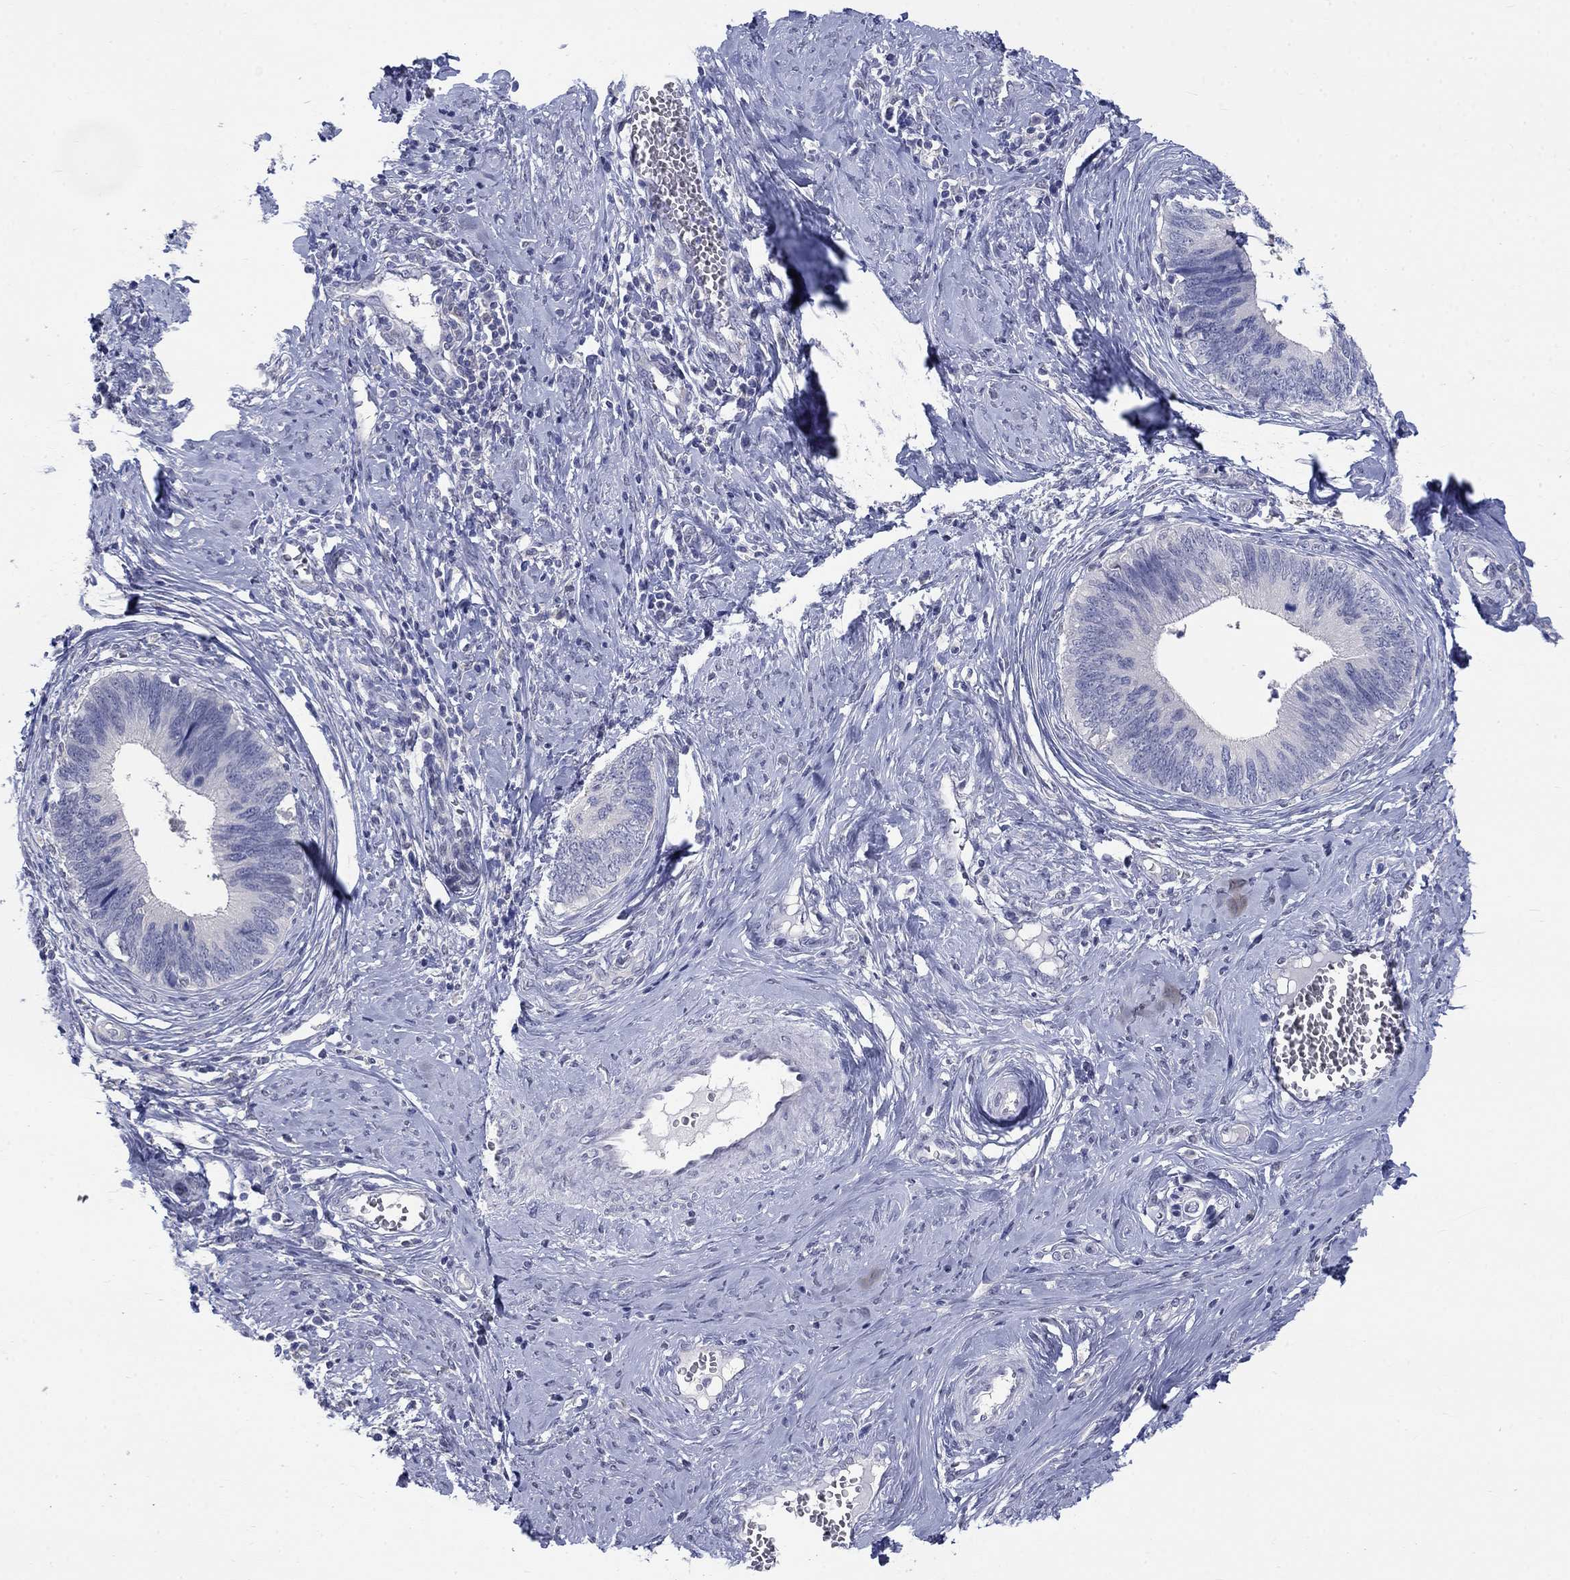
{"staining": {"intensity": "negative", "quantity": "none", "location": "none"}, "tissue": "cervical cancer", "cell_type": "Tumor cells", "image_type": "cancer", "snomed": [{"axis": "morphology", "description": "Adenocarcinoma, NOS"}, {"axis": "topography", "description": "Cervix"}], "caption": "Cervical cancer stained for a protein using immunohistochemistry displays no expression tumor cells.", "gene": "EGFLAM", "patient": {"sex": "female", "age": 42}}